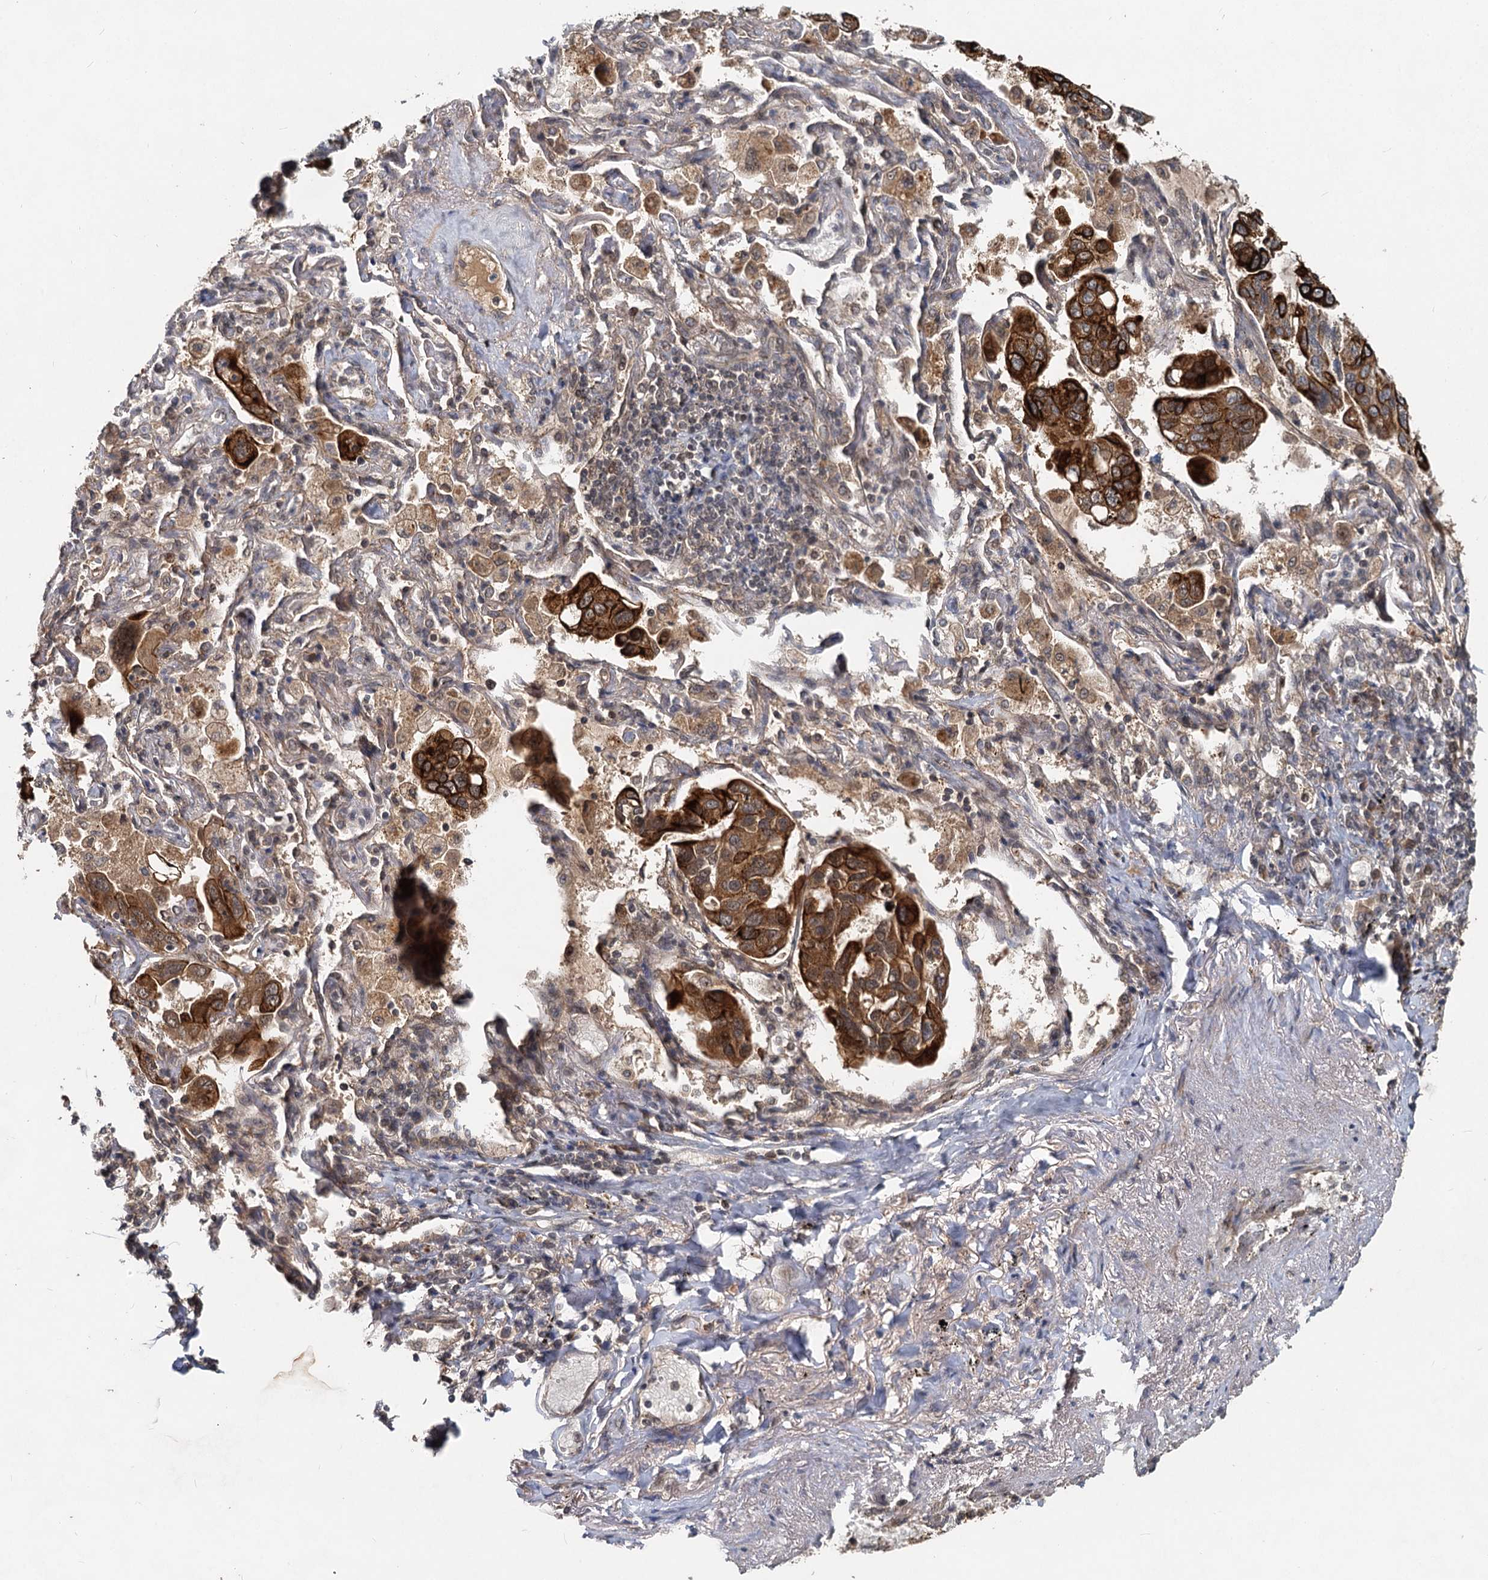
{"staining": {"intensity": "strong", "quantity": ">75%", "location": "cytoplasmic/membranous"}, "tissue": "lung cancer", "cell_type": "Tumor cells", "image_type": "cancer", "snomed": [{"axis": "morphology", "description": "Adenocarcinoma, NOS"}, {"axis": "topography", "description": "Lung"}], "caption": "IHC micrograph of human adenocarcinoma (lung) stained for a protein (brown), which shows high levels of strong cytoplasmic/membranous expression in about >75% of tumor cells.", "gene": "RITA1", "patient": {"sex": "male", "age": 64}}